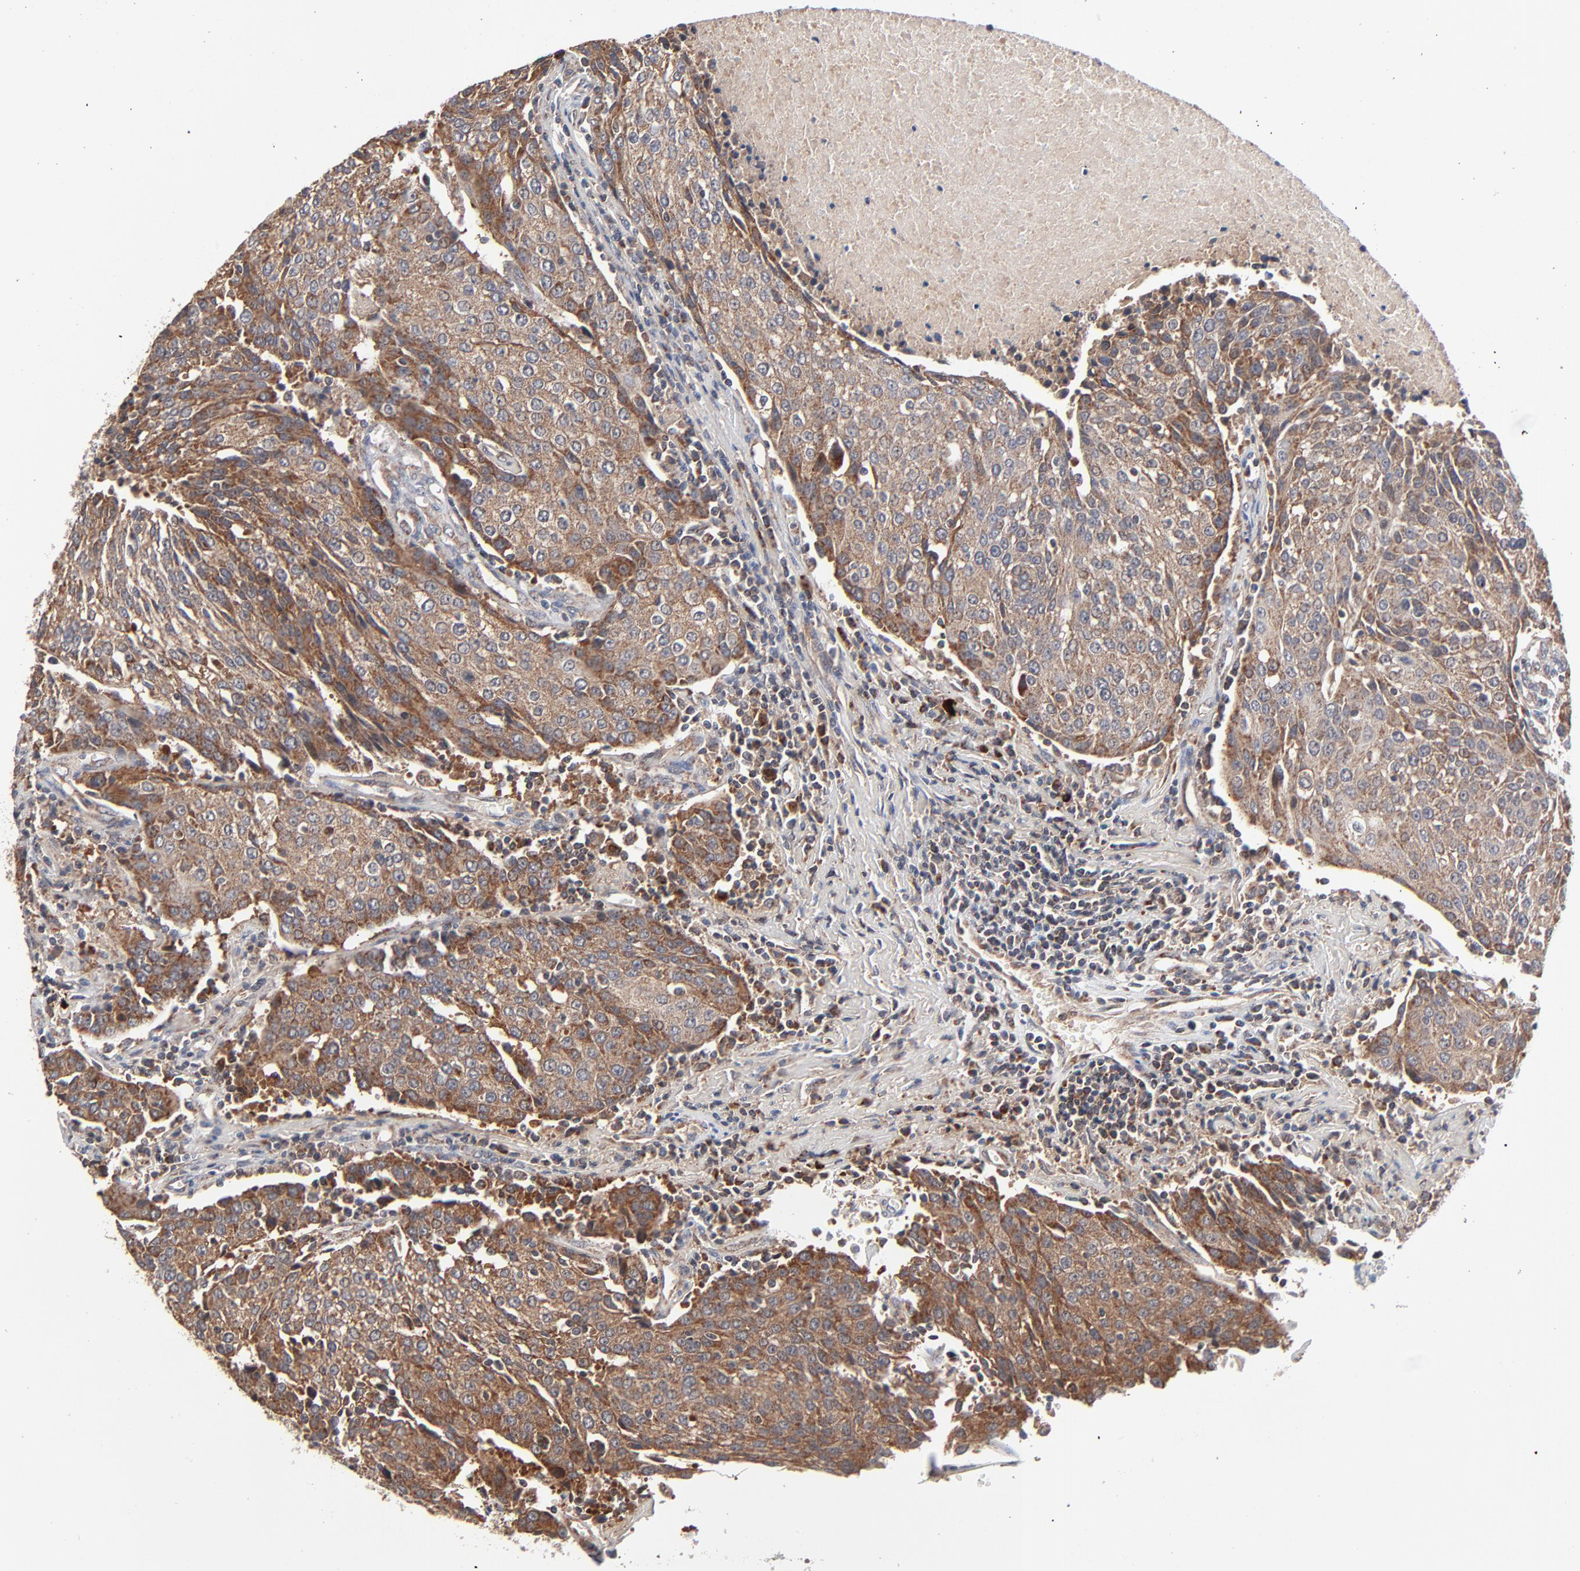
{"staining": {"intensity": "moderate", "quantity": ">75%", "location": "cytoplasmic/membranous"}, "tissue": "urothelial cancer", "cell_type": "Tumor cells", "image_type": "cancer", "snomed": [{"axis": "morphology", "description": "Urothelial carcinoma, High grade"}, {"axis": "topography", "description": "Urinary bladder"}], "caption": "IHC histopathology image of neoplastic tissue: human urothelial cancer stained using IHC reveals medium levels of moderate protein expression localized specifically in the cytoplasmic/membranous of tumor cells, appearing as a cytoplasmic/membranous brown color.", "gene": "ABLIM3", "patient": {"sex": "female", "age": 85}}